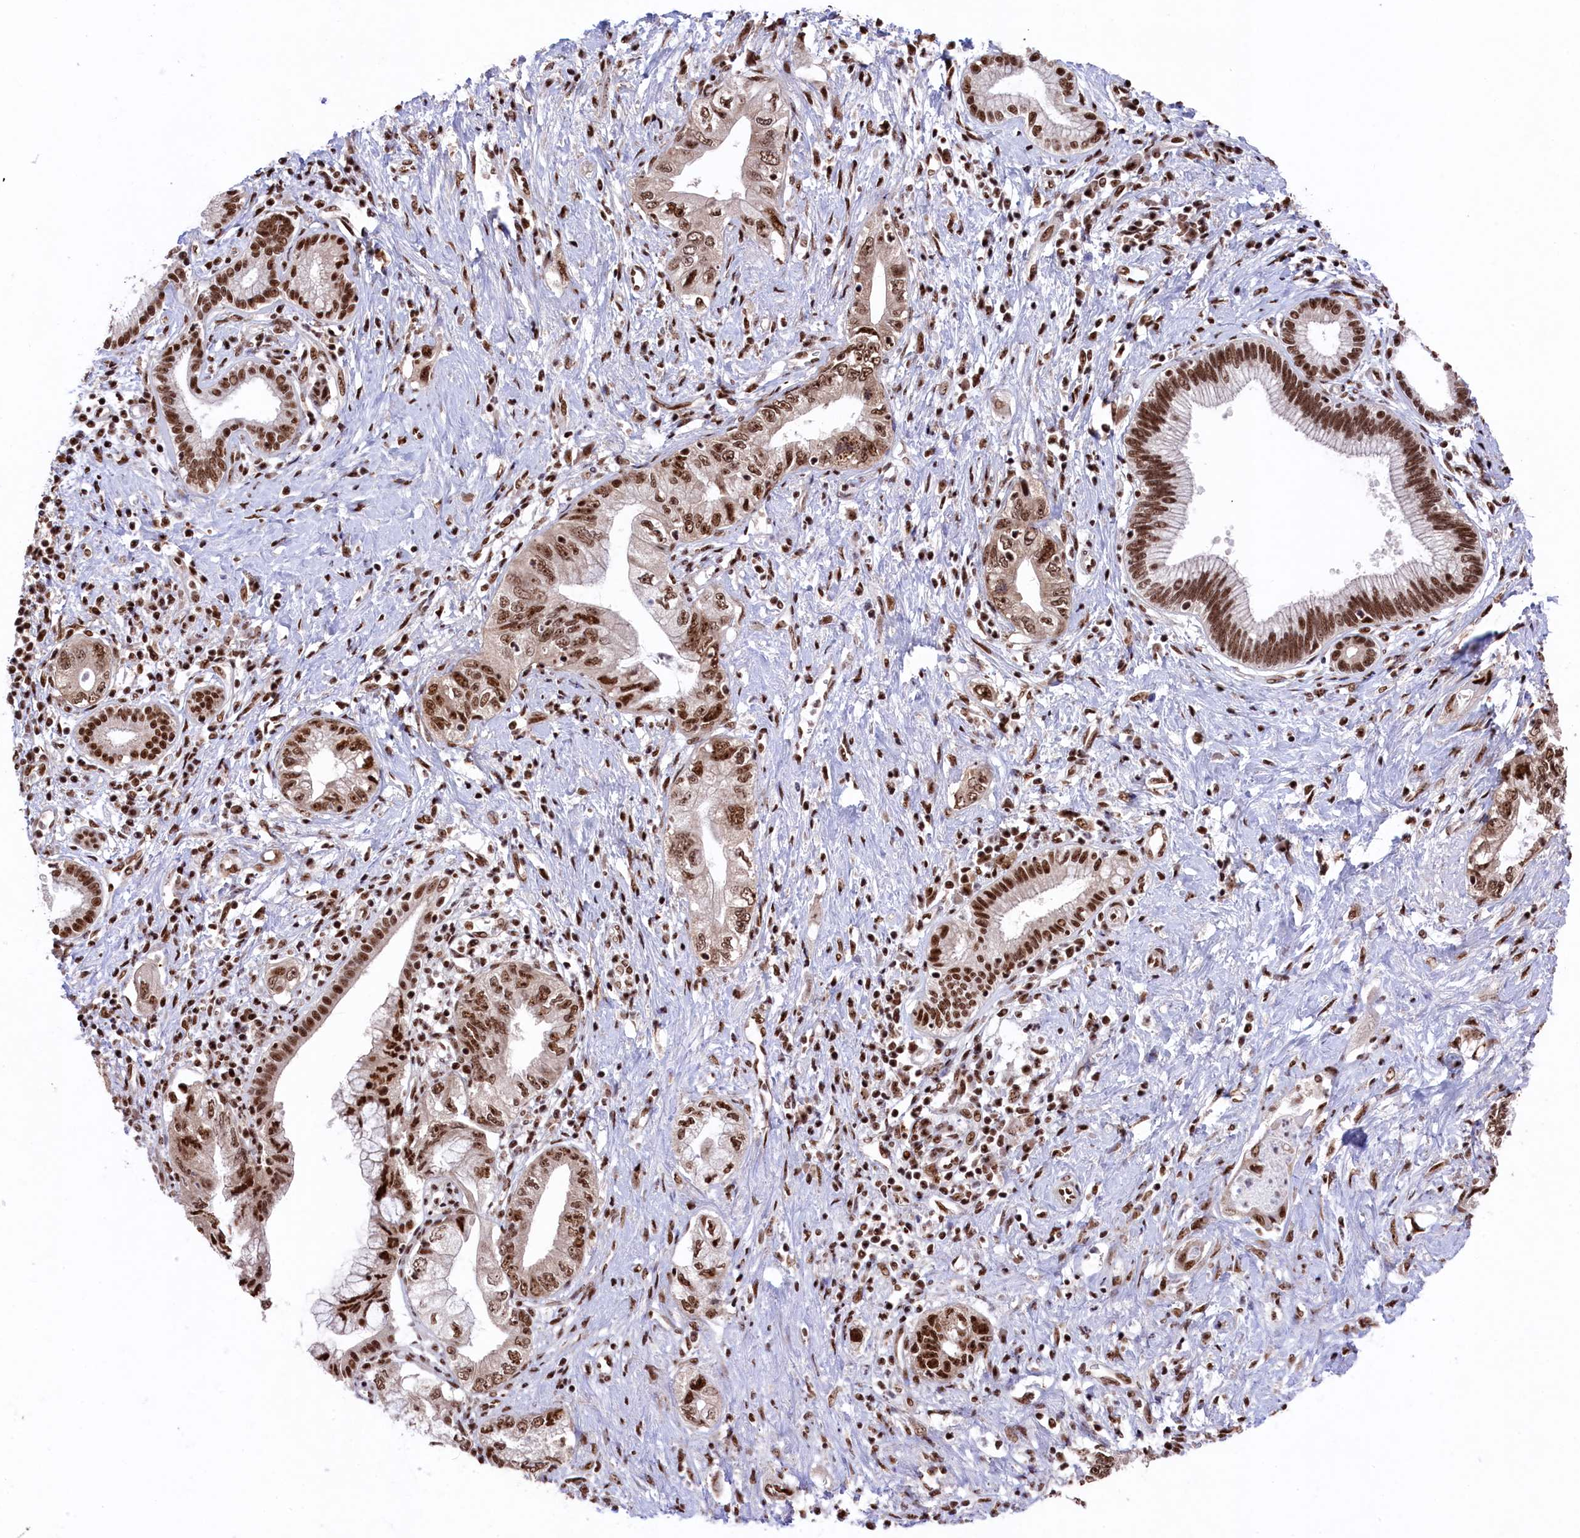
{"staining": {"intensity": "strong", "quantity": ">75%", "location": "cytoplasmic/membranous,nuclear"}, "tissue": "pancreatic cancer", "cell_type": "Tumor cells", "image_type": "cancer", "snomed": [{"axis": "morphology", "description": "Adenocarcinoma, NOS"}, {"axis": "topography", "description": "Pancreas"}], "caption": "Immunohistochemical staining of adenocarcinoma (pancreatic) reveals strong cytoplasmic/membranous and nuclear protein staining in approximately >75% of tumor cells.", "gene": "PRPF31", "patient": {"sex": "female", "age": 73}}